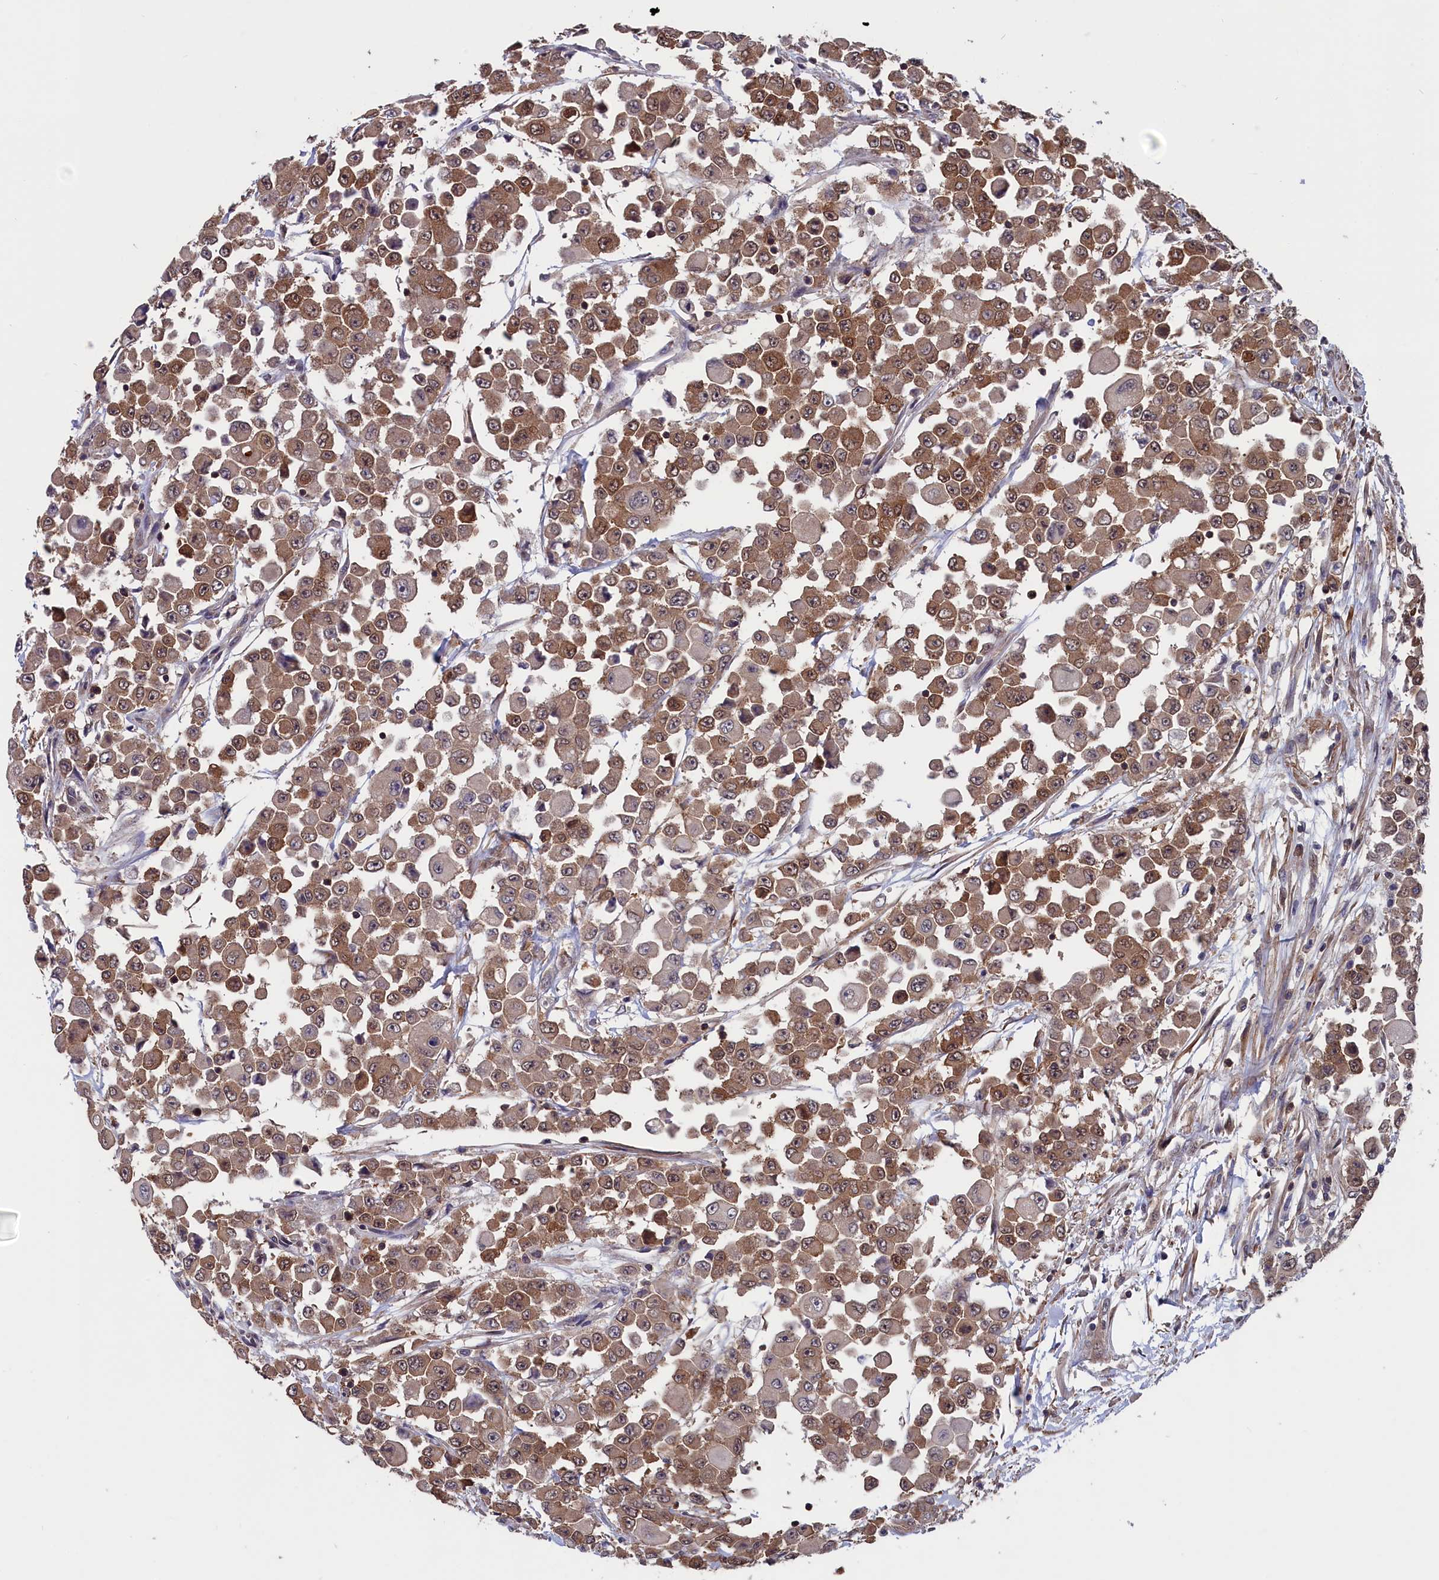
{"staining": {"intensity": "moderate", "quantity": ">75%", "location": "cytoplasmic/membranous"}, "tissue": "colorectal cancer", "cell_type": "Tumor cells", "image_type": "cancer", "snomed": [{"axis": "morphology", "description": "Adenocarcinoma, NOS"}, {"axis": "topography", "description": "Colon"}], "caption": "Brown immunohistochemical staining in adenocarcinoma (colorectal) exhibits moderate cytoplasmic/membranous staining in about >75% of tumor cells.", "gene": "JPT2", "patient": {"sex": "male", "age": 51}}